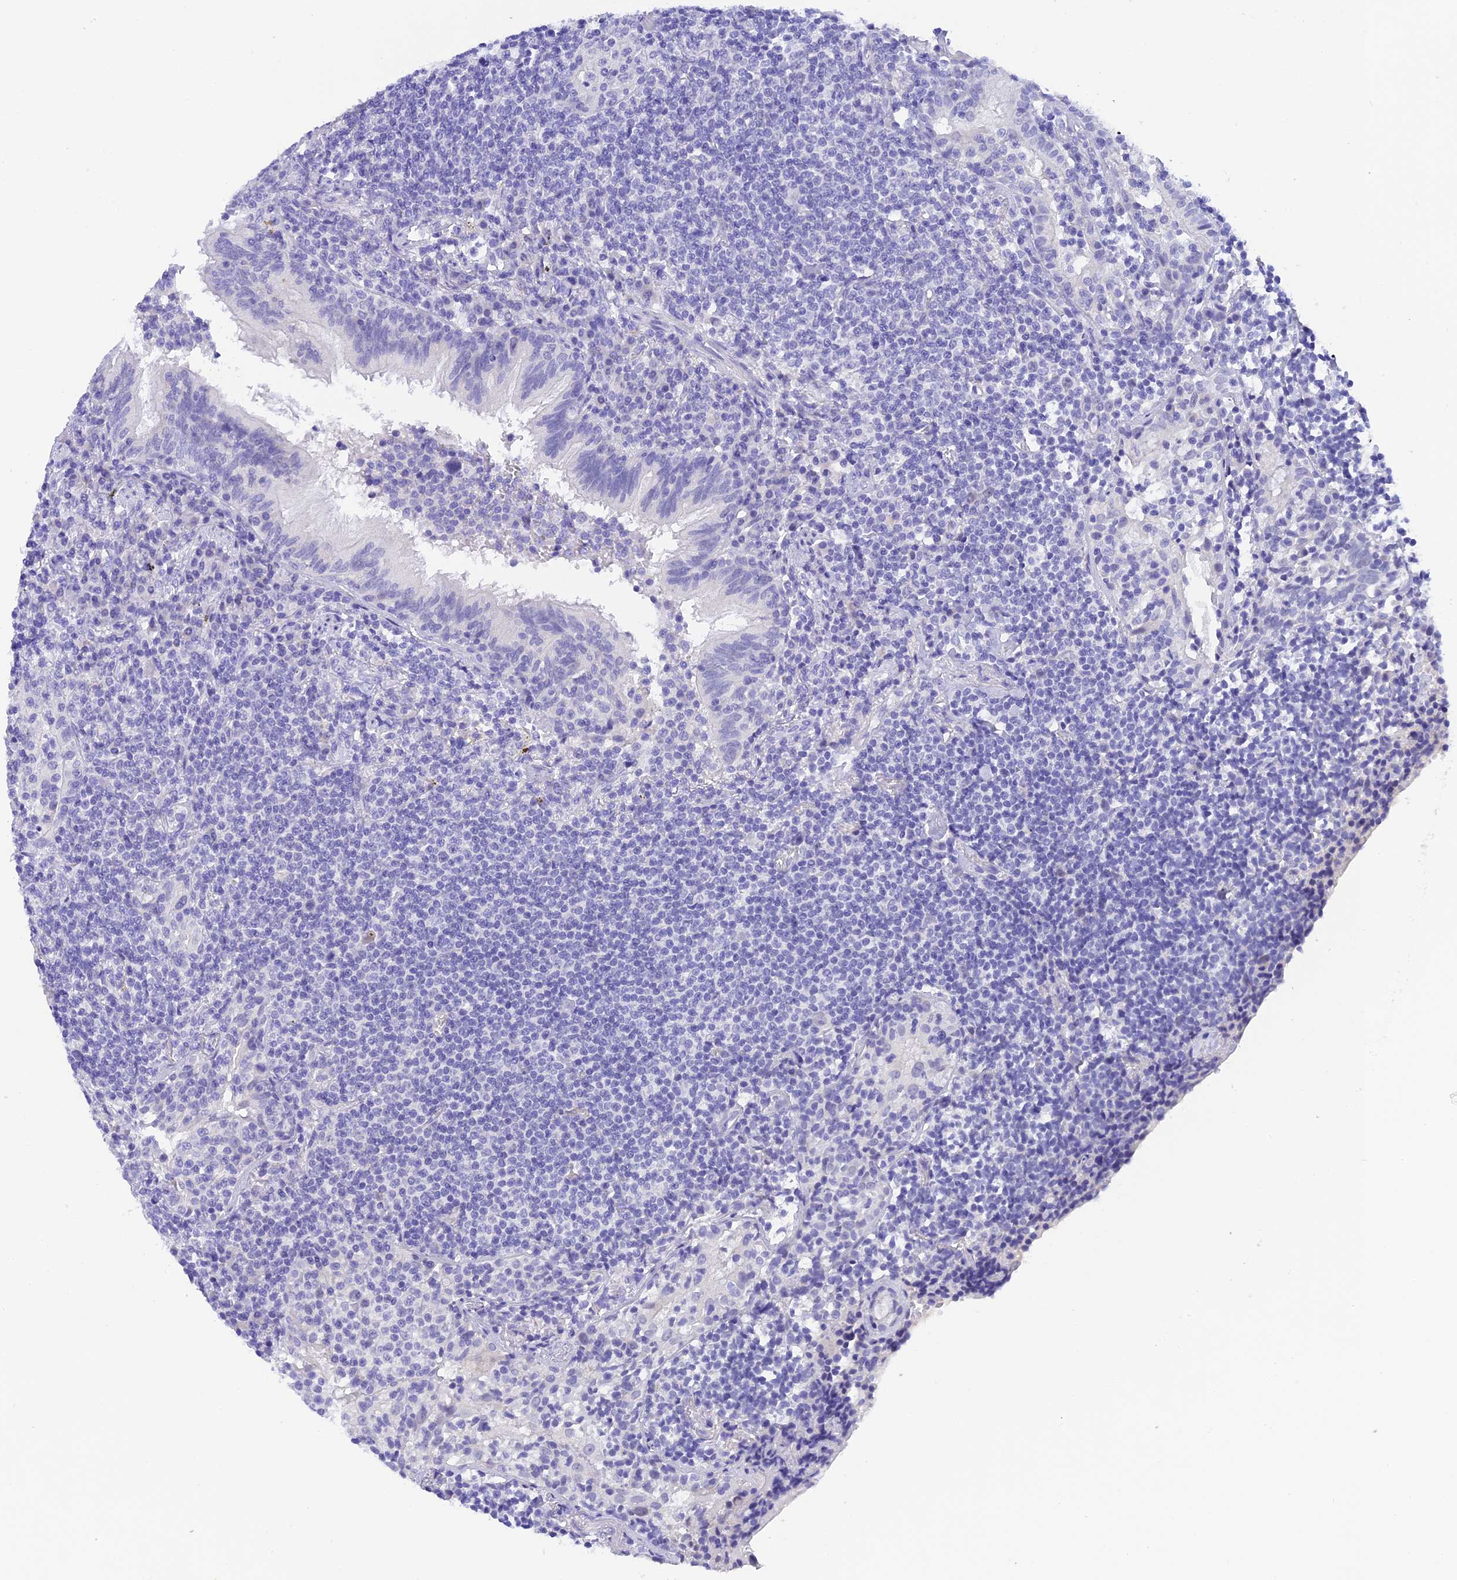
{"staining": {"intensity": "negative", "quantity": "none", "location": "none"}, "tissue": "lymphoma", "cell_type": "Tumor cells", "image_type": "cancer", "snomed": [{"axis": "morphology", "description": "Malignant lymphoma, non-Hodgkin's type, Low grade"}, {"axis": "topography", "description": "Lung"}], "caption": "This image is of malignant lymphoma, non-Hodgkin's type (low-grade) stained with IHC to label a protein in brown with the nuclei are counter-stained blue. There is no expression in tumor cells.", "gene": "KDELR3", "patient": {"sex": "female", "age": 71}}